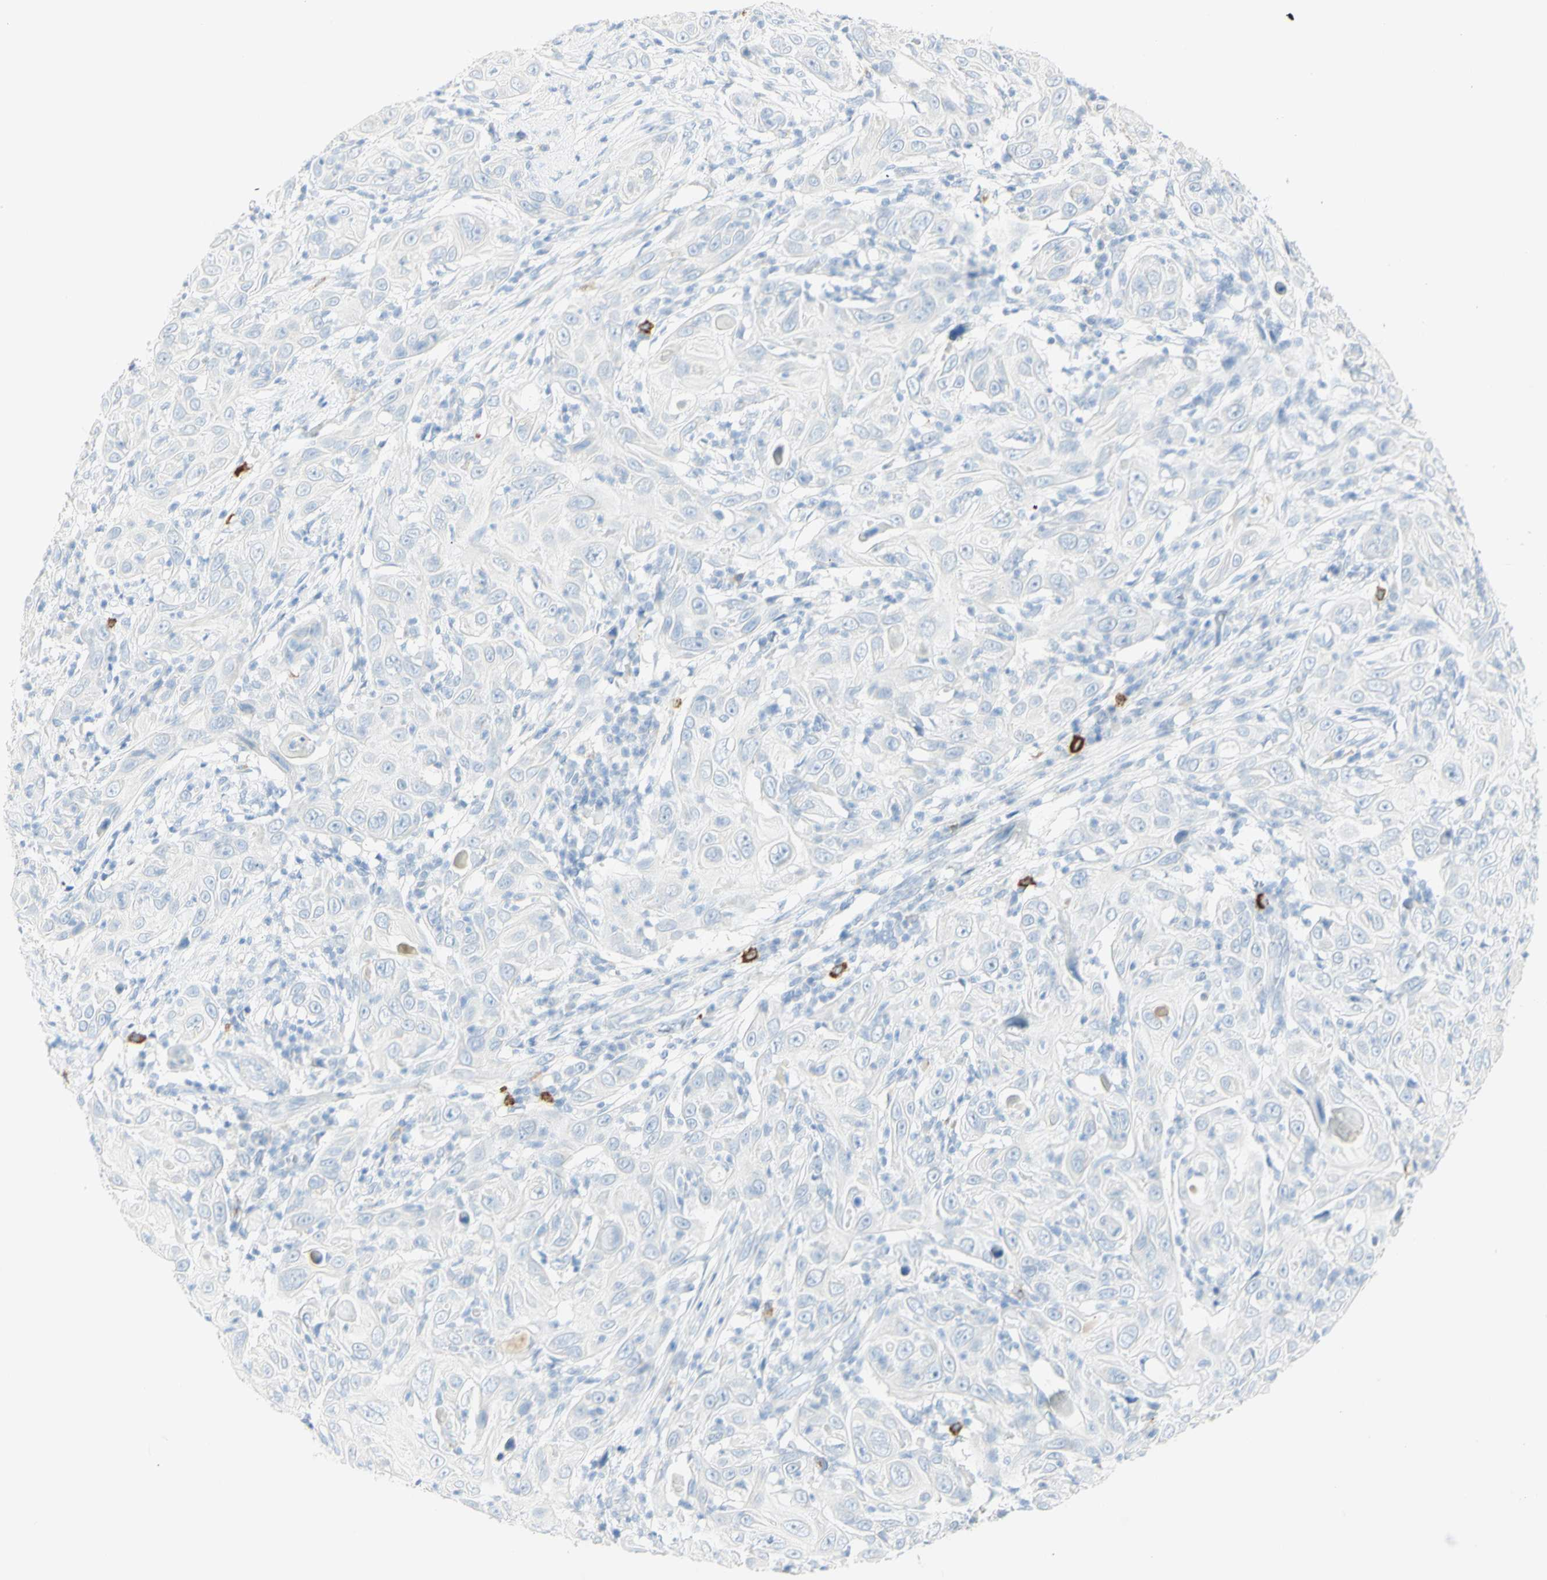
{"staining": {"intensity": "negative", "quantity": "none", "location": "none"}, "tissue": "skin cancer", "cell_type": "Tumor cells", "image_type": "cancer", "snomed": [{"axis": "morphology", "description": "Squamous cell carcinoma, NOS"}, {"axis": "topography", "description": "Skin"}], "caption": "An immunohistochemistry micrograph of skin cancer is shown. There is no staining in tumor cells of skin cancer.", "gene": "LETM1", "patient": {"sex": "female", "age": 88}}